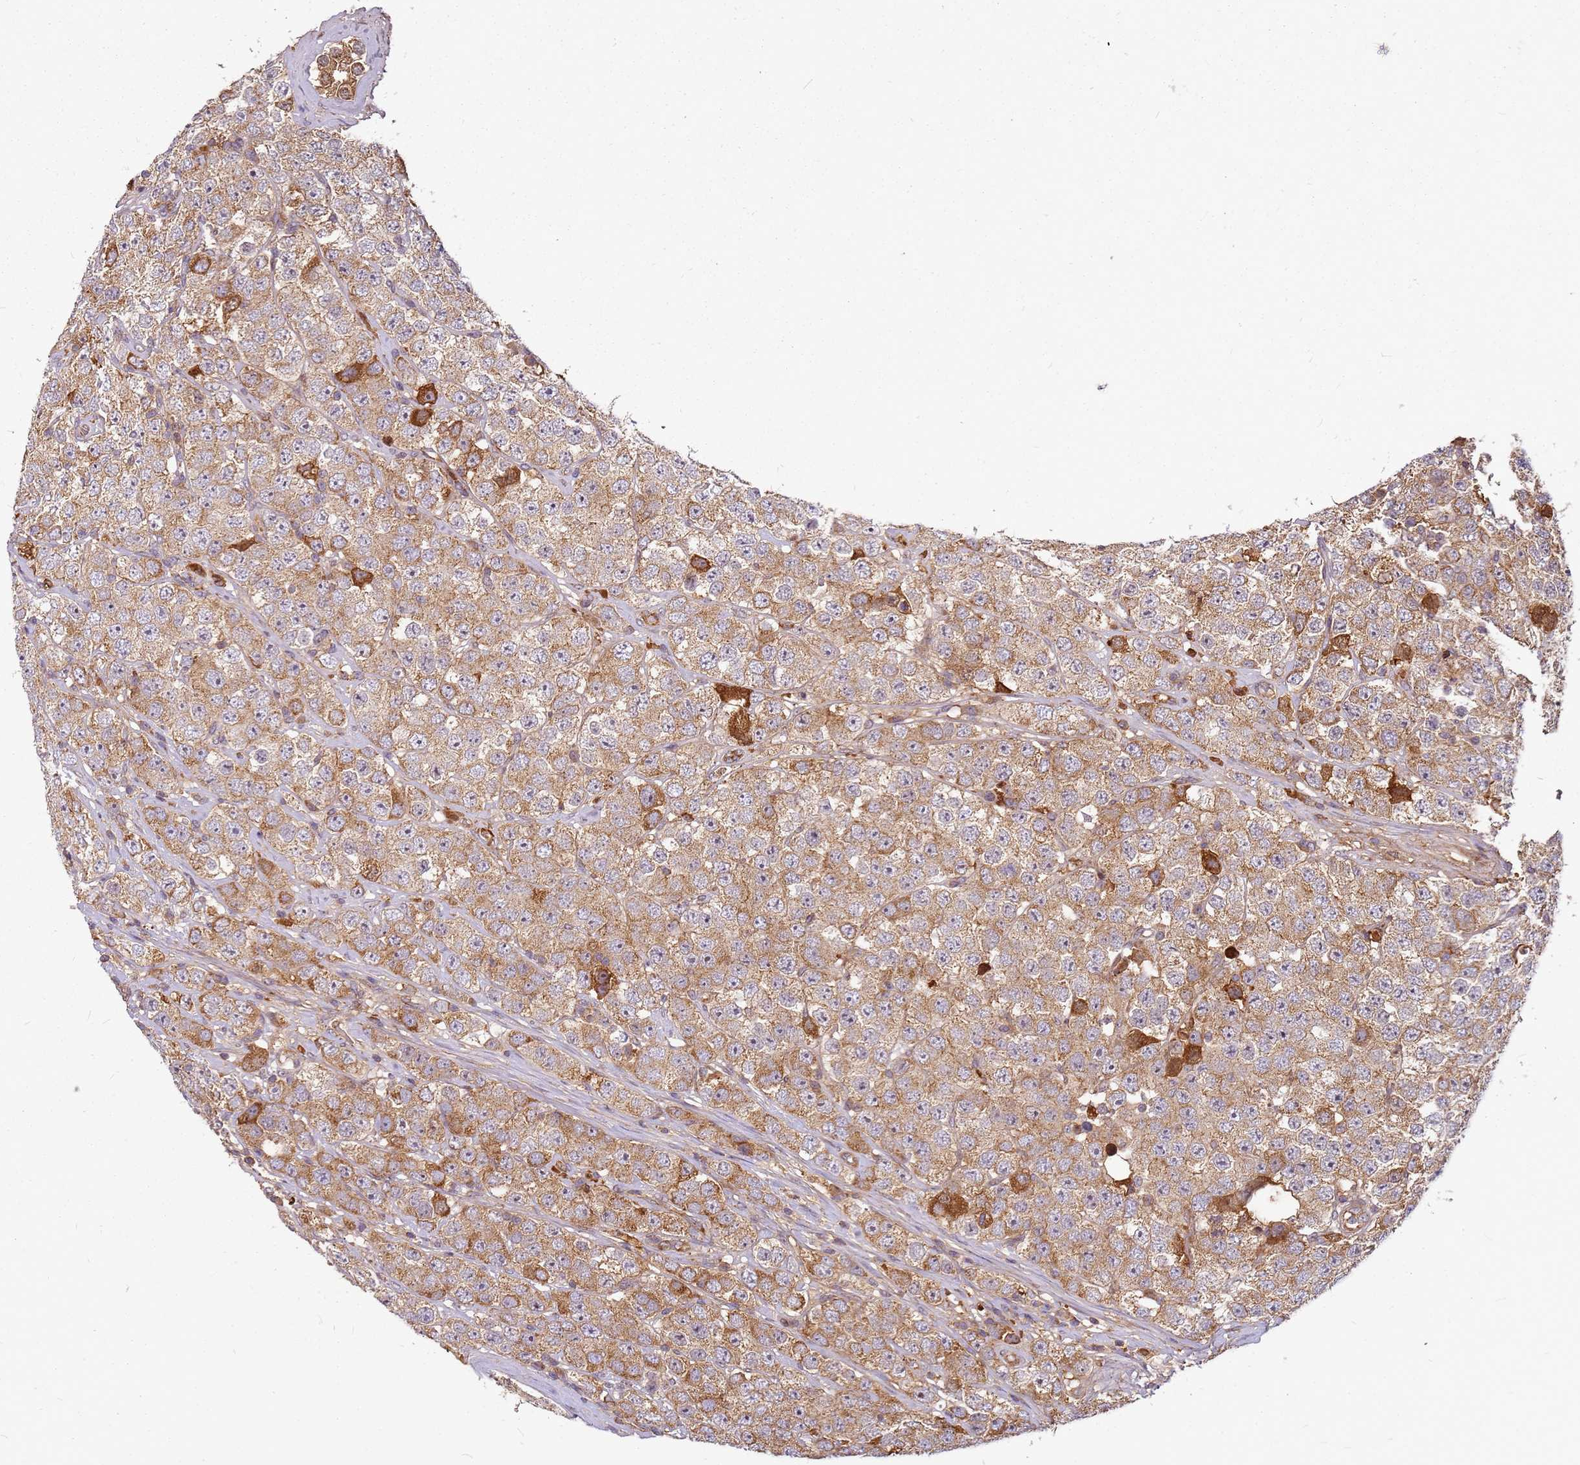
{"staining": {"intensity": "strong", "quantity": ">75%", "location": "cytoplasmic/membranous"}, "tissue": "testis cancer", "cell_type": "Tumor cells", "image_type": "cancer", "snomed": [{"axis": "morphology", "description": "Seminoma, NOS"}, {"axis": "topography", "description": "Testis"}], "caption": "Seminoma (testis) tissue shows strong cytoplasmic/membranous positivity in approximately >75% of tumor cells, visualized by immunohistochemistry.", "gene": "CCDC159", "patient": {"sex": "male", "age": 28}}